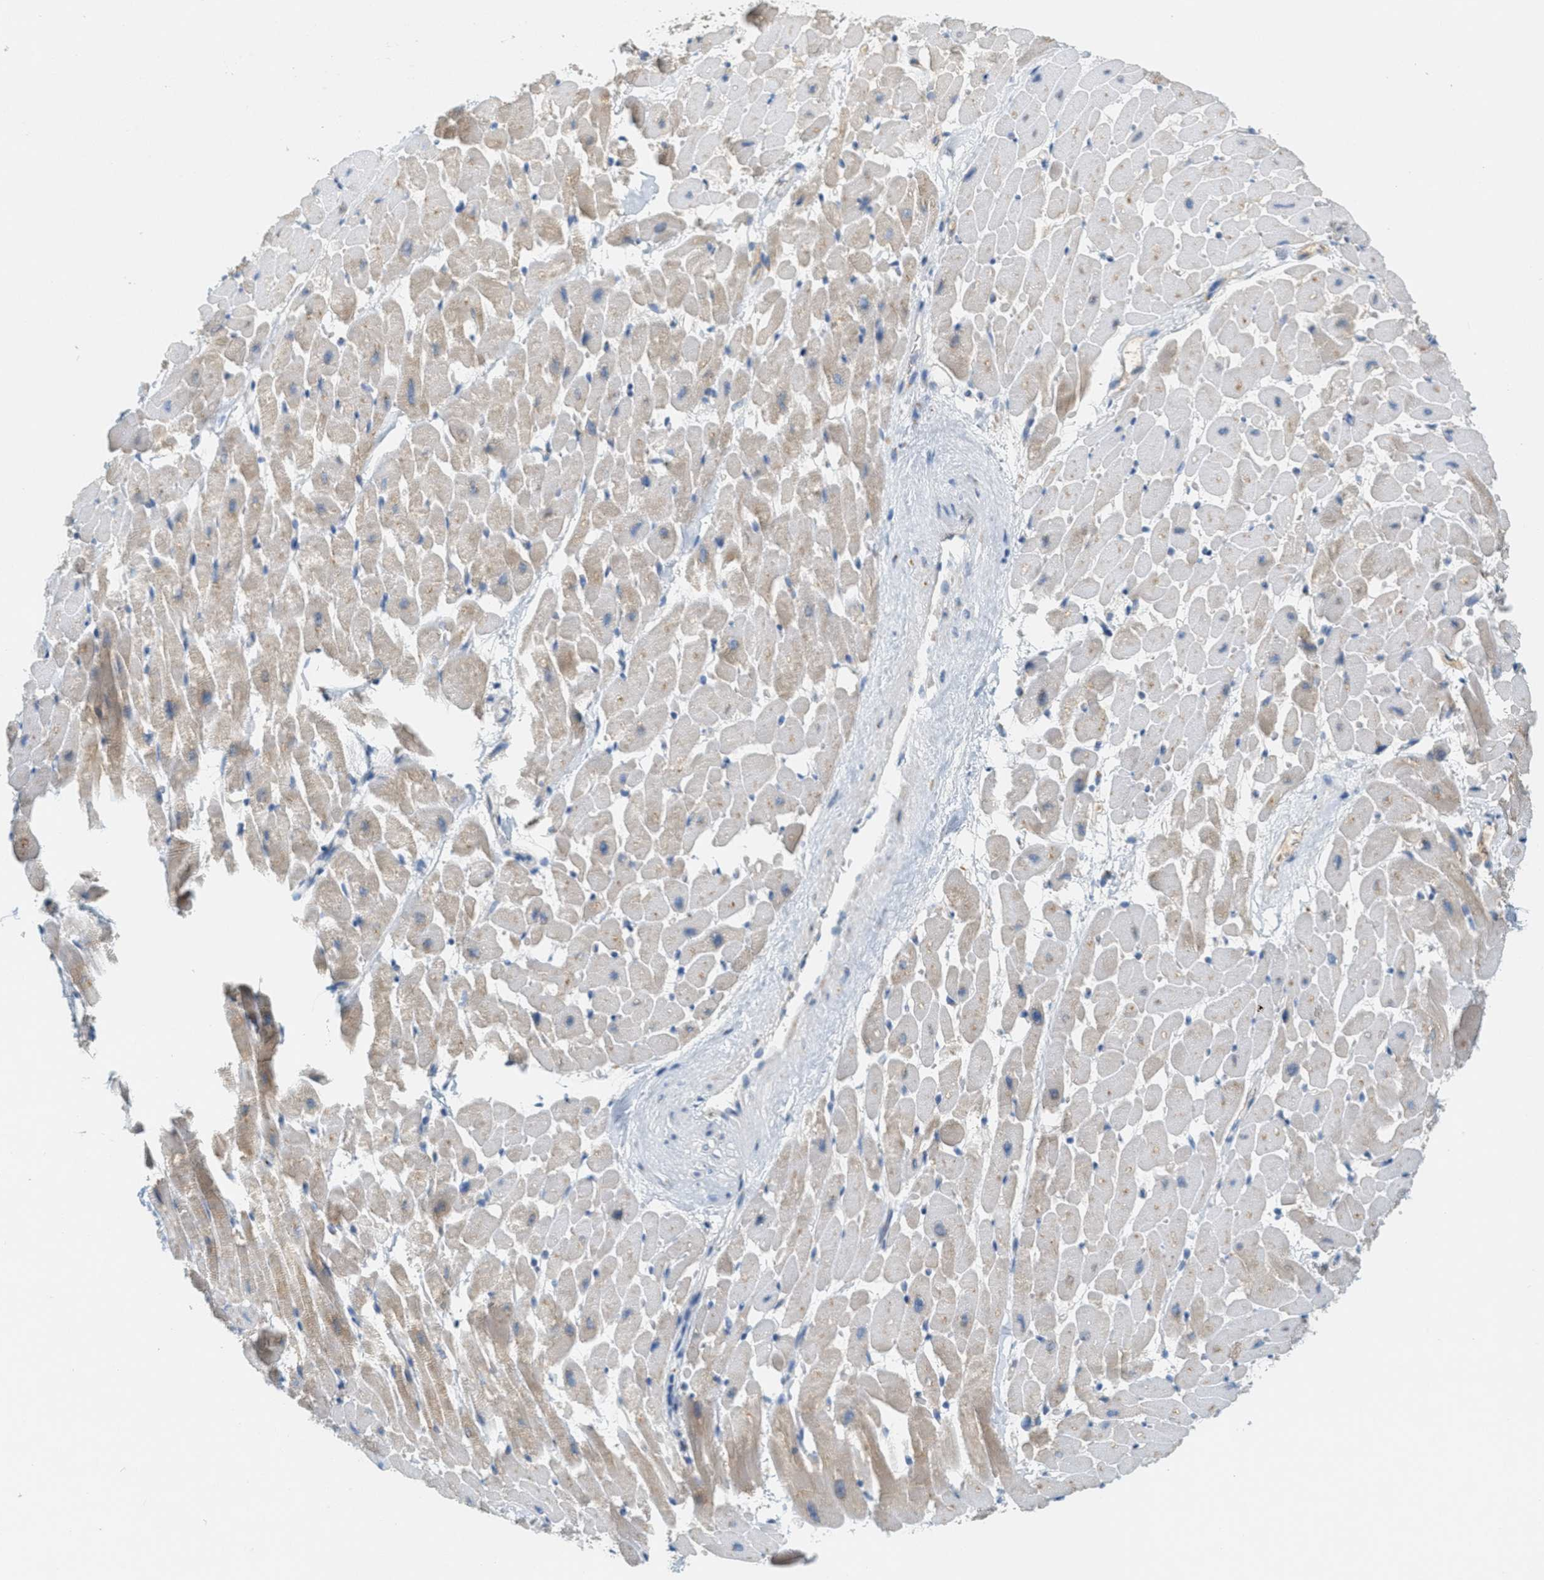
{"staining": {"intensity": "weak", "quantity": "<25%", "location": "cytoplasmic/membranous"}, "tissue": "heart muscle", "cell_type": "Cardiomyocytes", "image_type": "normal", "snomed": [{"axis": "morphology", "description": "Normal tissue, NOS"}, {"axis": "topography", "description": "Heart"}], "caption": "Immunohistochemistry (IHC) photomicrograph of benign heart muscle: heart muscle stained with DAB reveals no significant protein staining in cardiomyocytes.", "gene": "ENTPD4", "patient": {"sex": "male", "age": 45}}